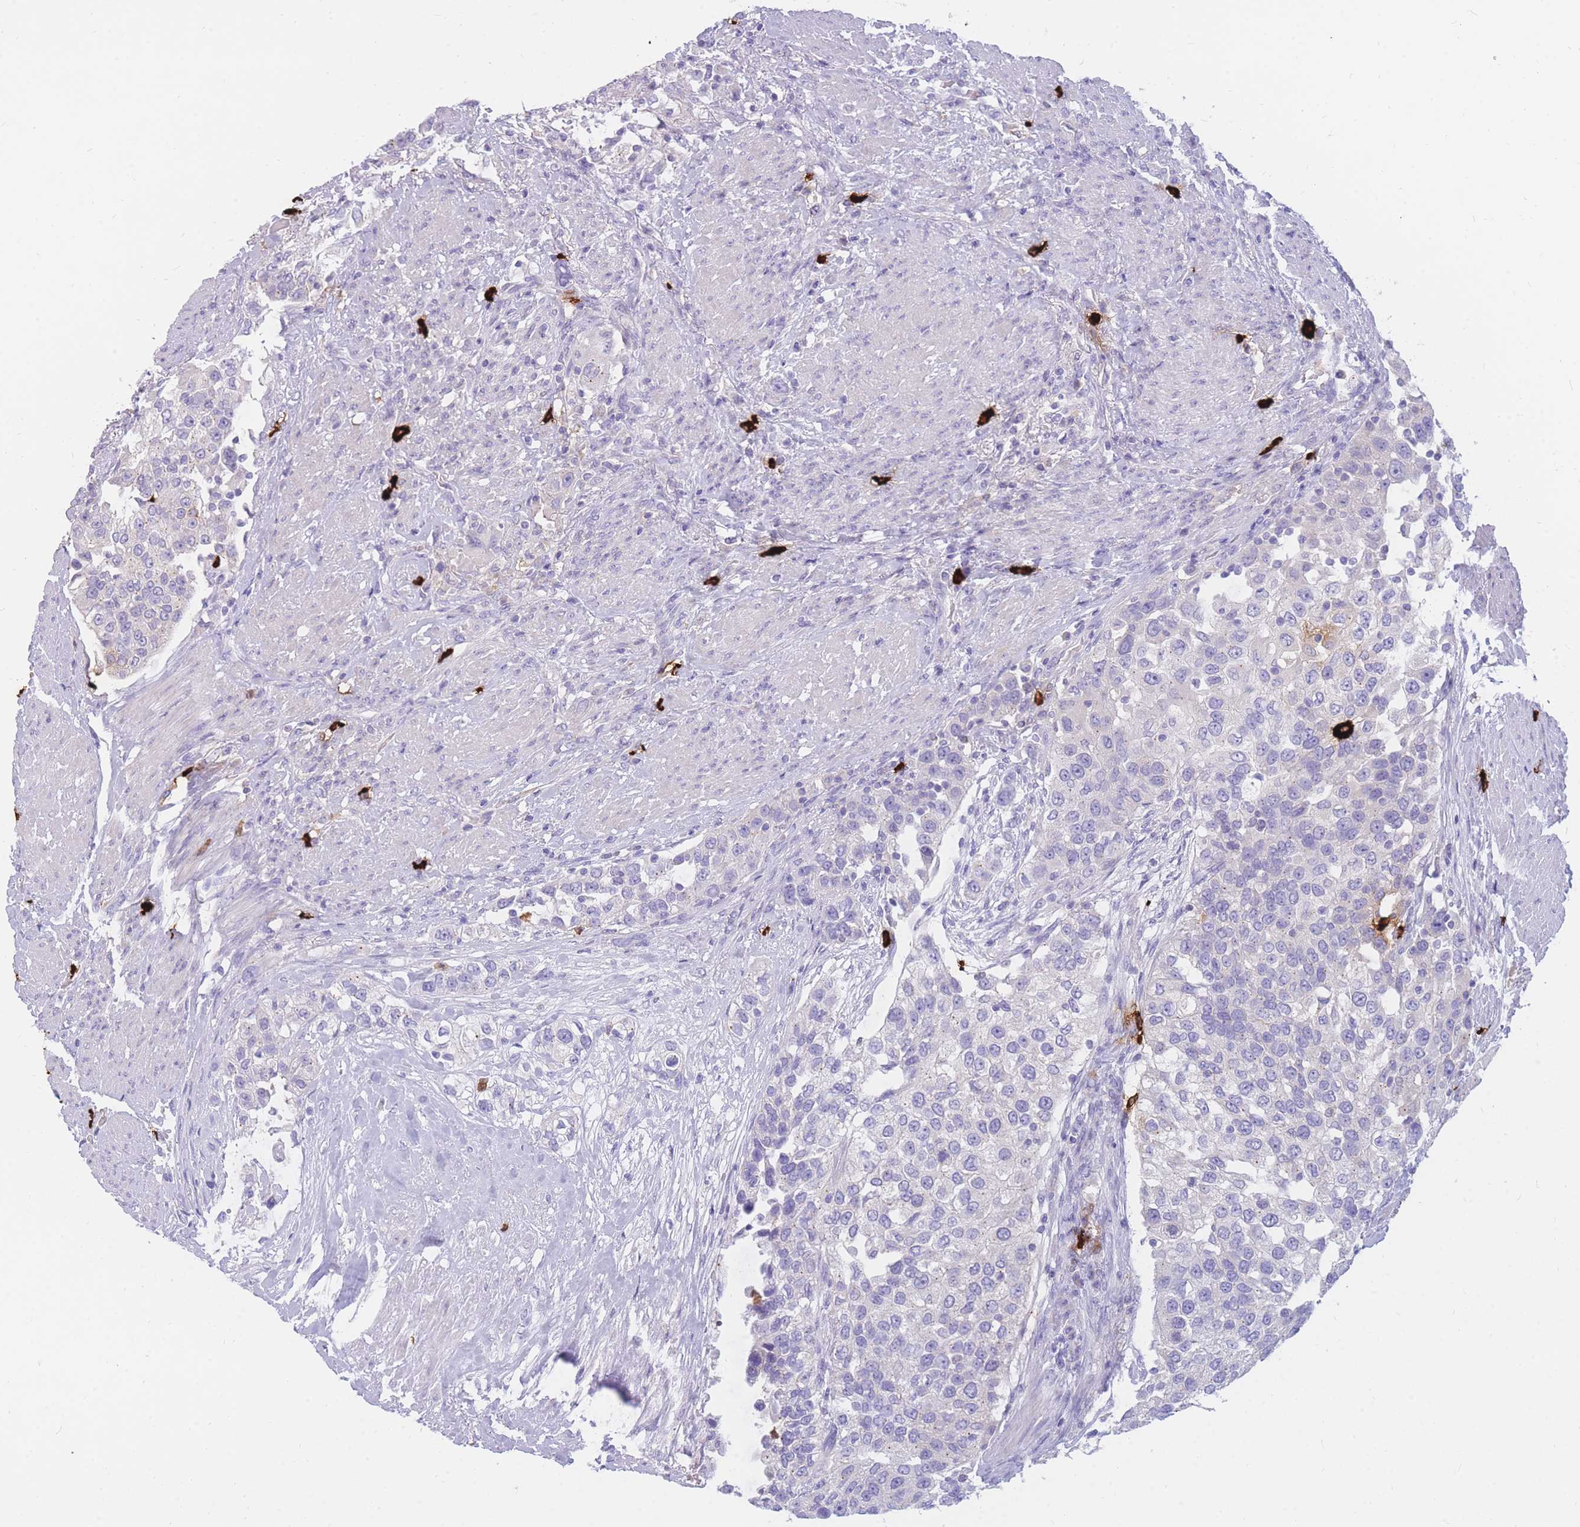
{"staining": {"intensity": "negative", "quantity": "none", "location": "none"}, "tissue": "urothelial cancer", "cell_type": "Tumor cells", "image_type": "cancer", "snomed": [{"axis": "morphology", "description": "Urothelial carcinoma, High grade"}, {"axis": "topography", "description": "Urinary bladder"}], "caption": "High power microscopy image of an IHC photomicrograph of urothelial cancer, revealing no significant expression in tumor cells.", "gene": "TPSAB1", "patient": {"sex": "female", "age": 80}}